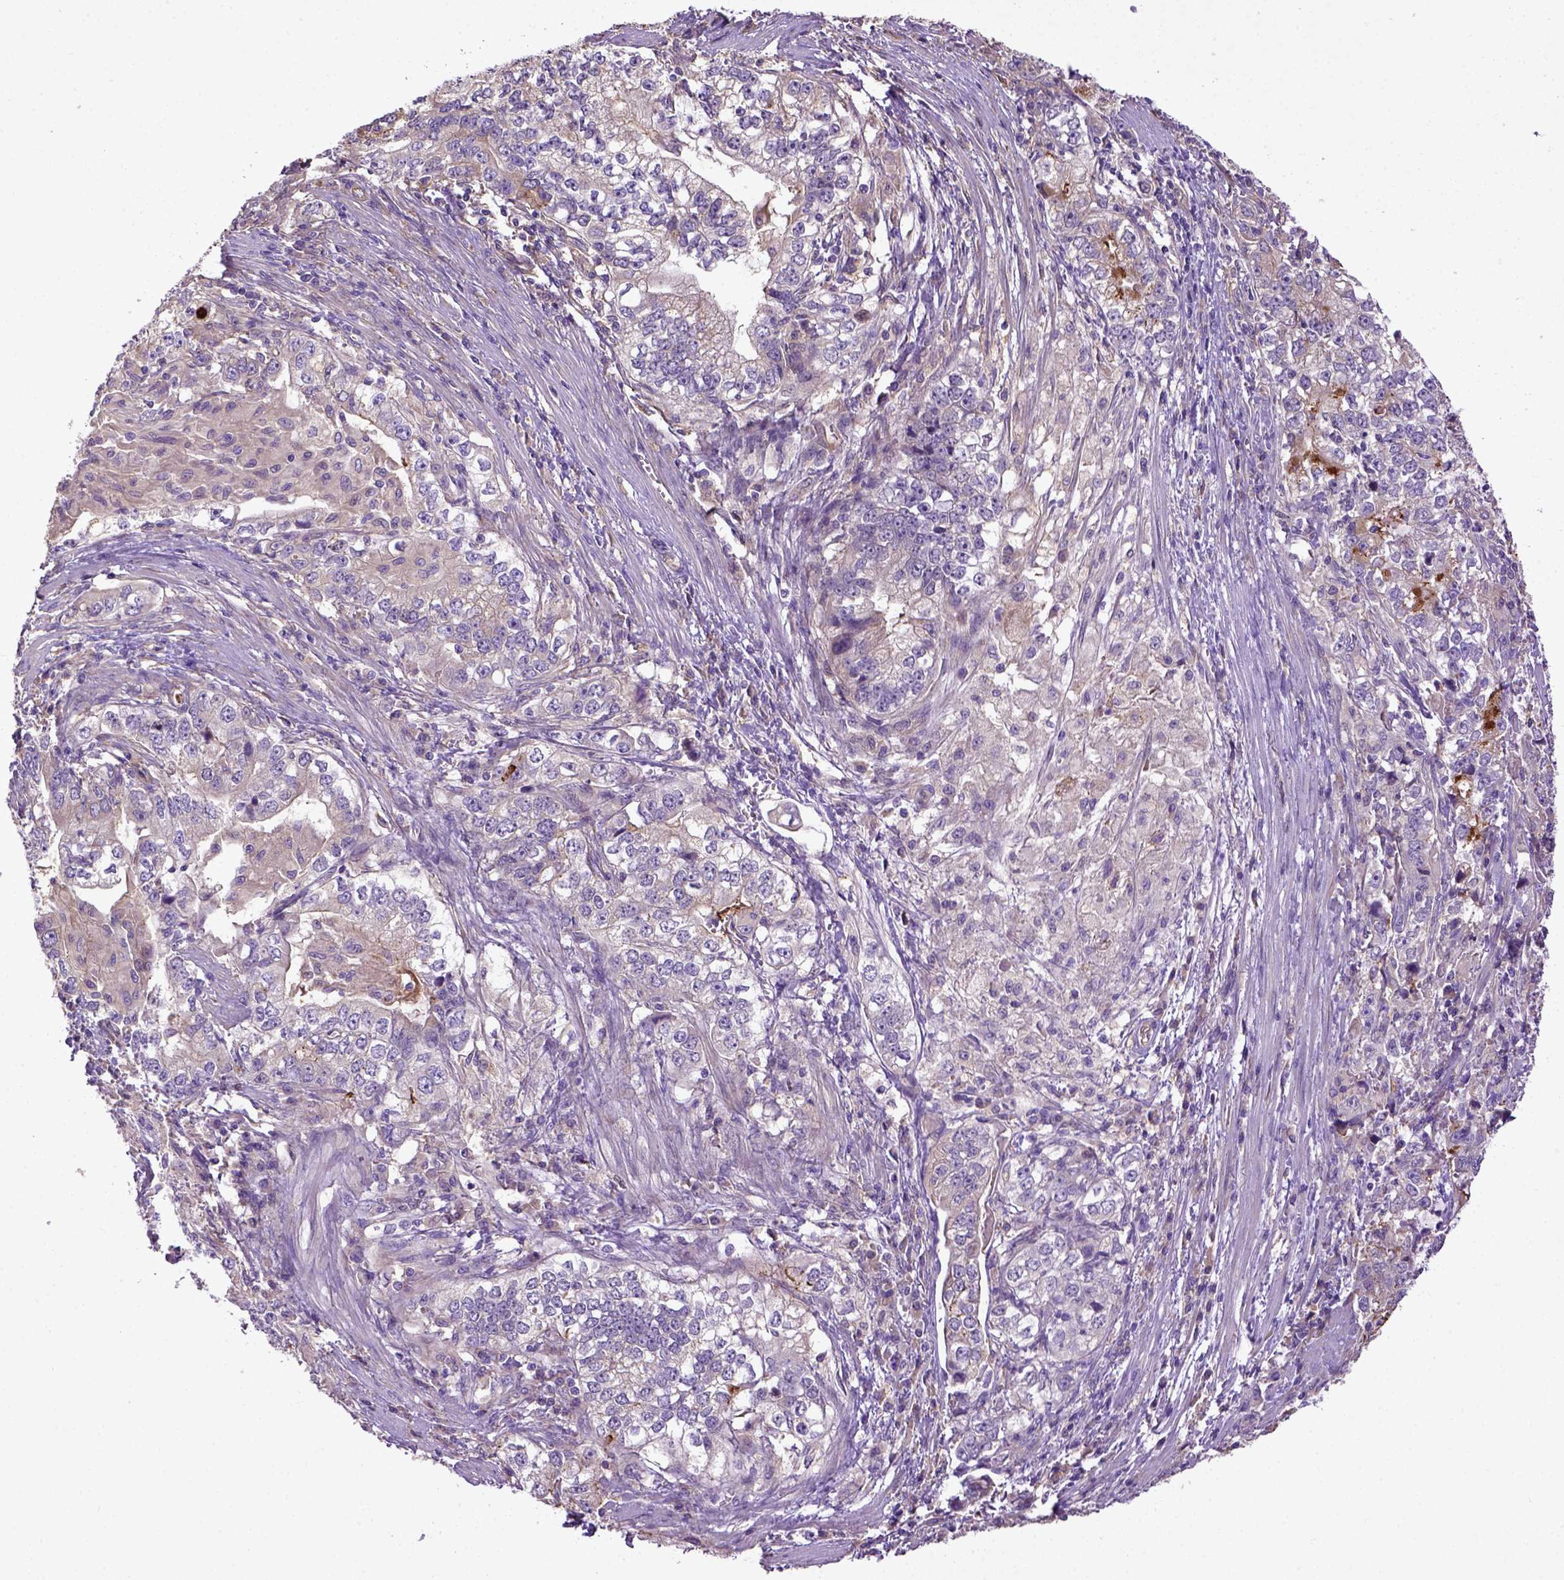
{"staining": {"intensity": "weak", "quantity": "25%-75%", "location": "cytoplasmic/membranous"}, "tissue": "stomach cancer", "cell_type": "Tumor cells", "image_type": "cancer", "snomed": [{"axis": "morphology", "description": "Adenocarcinoma, NOS"}, {"axis": "topography", "description": "Stomach, lower"}], "caption": "A micrograph showing weak cytoplasmic/membranous positivity in approximately 25%-75% of tumor cells in stomach adenocarcinoma, as visualized by brown immunohistochemical staining.", "gene": "DEPDC1B", "patient": {"sex": "female", "age": 72}}